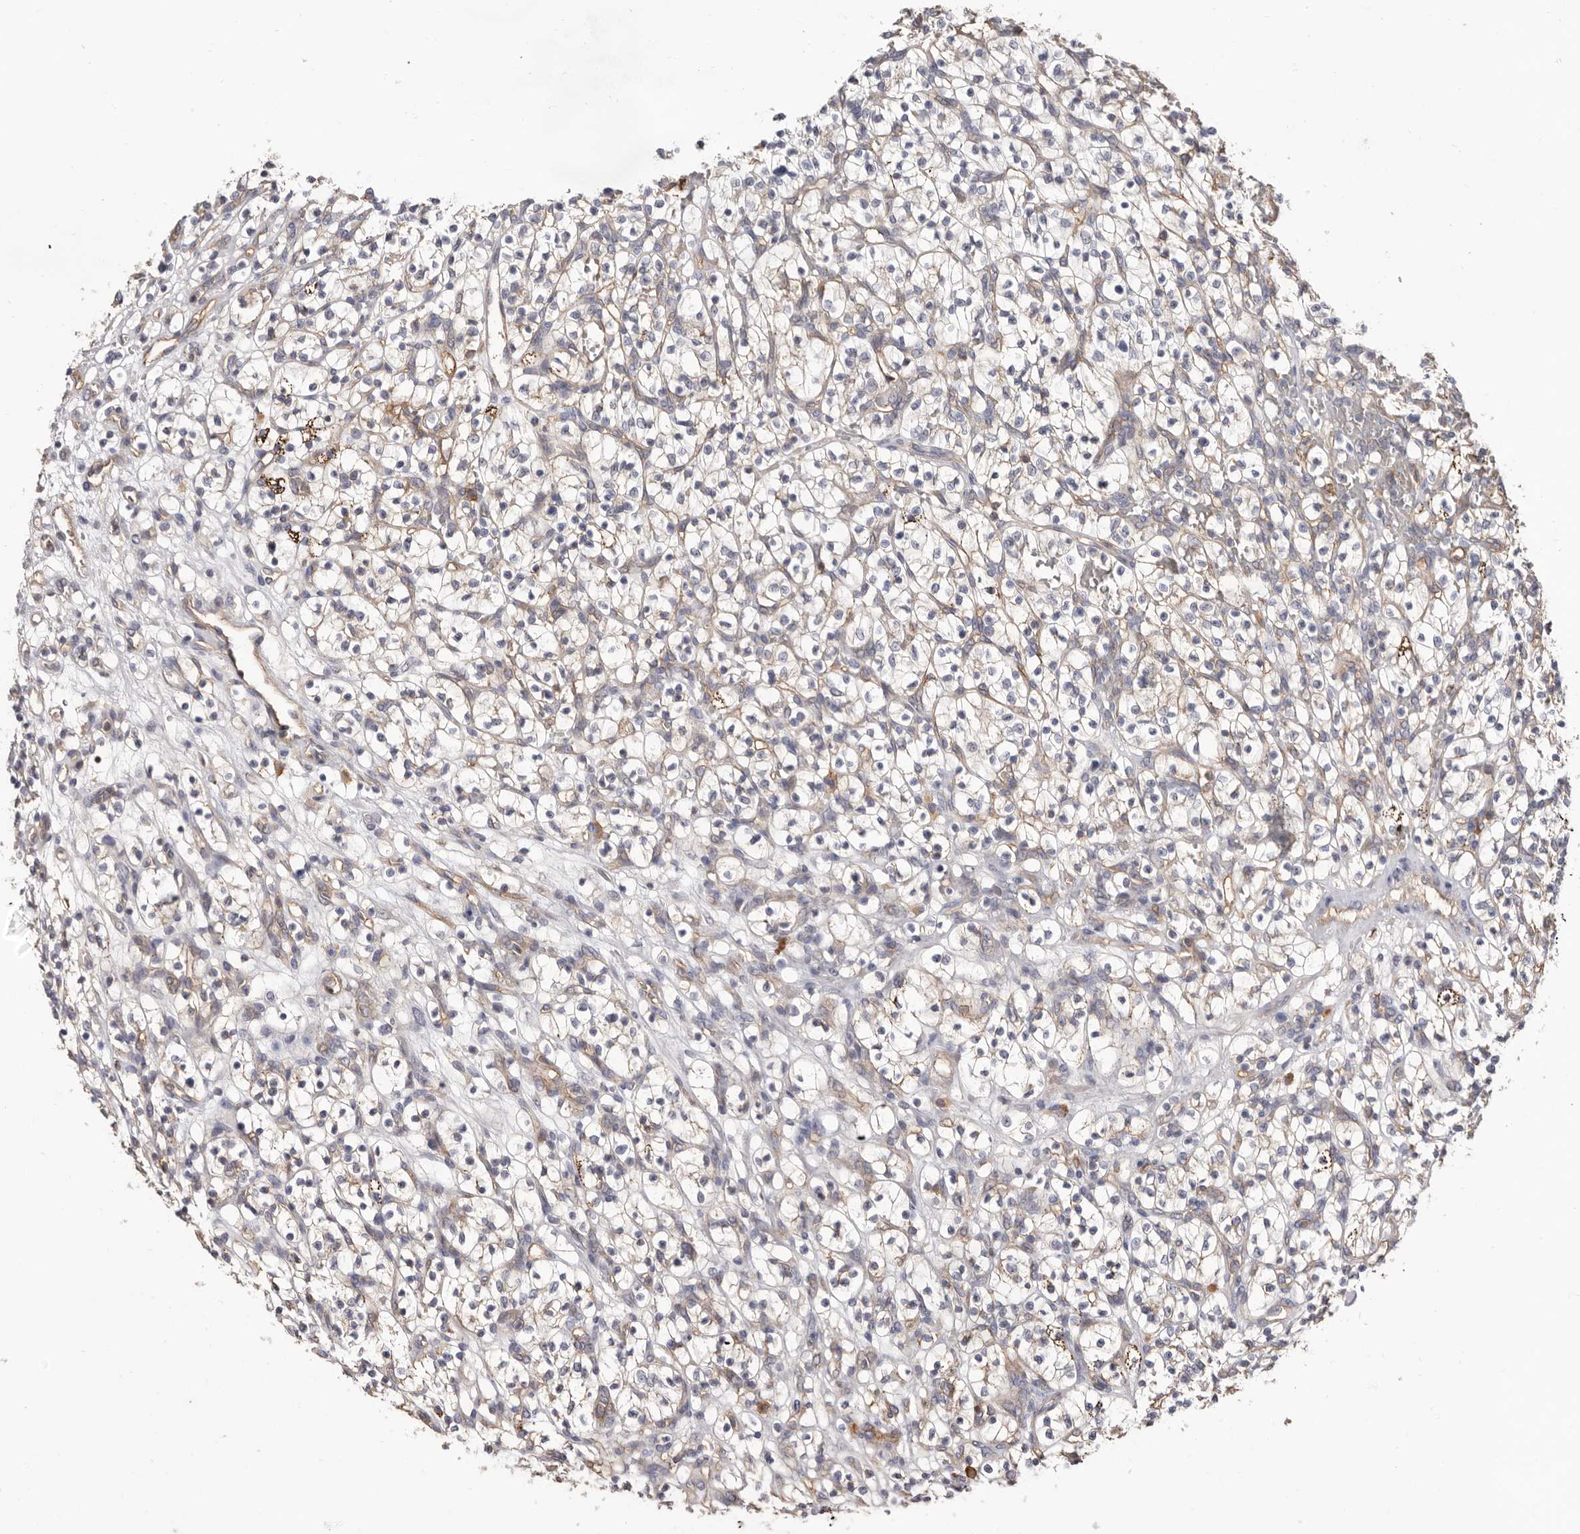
{"staining": {"intensity": "negative", "quantity": "none", "location": "none"}, "tissue": "renal cancer", "cell_type": "Tumor cells", "image_type": "cancer", "snomed": [{"axis": "morphology", "description": "Adenocarcinoma, NOS"}, {"axis": "topography", "description": "Kidney"}], "caption": "Immunohistochemistry micrograph of neoplastic tissue: human renal cancer (adenocarcinoma) stained with DAB shows no significant protein staining in tumor cells.", "gene": "MMACHC", "patient": {"sex": "female", "age": 57}}